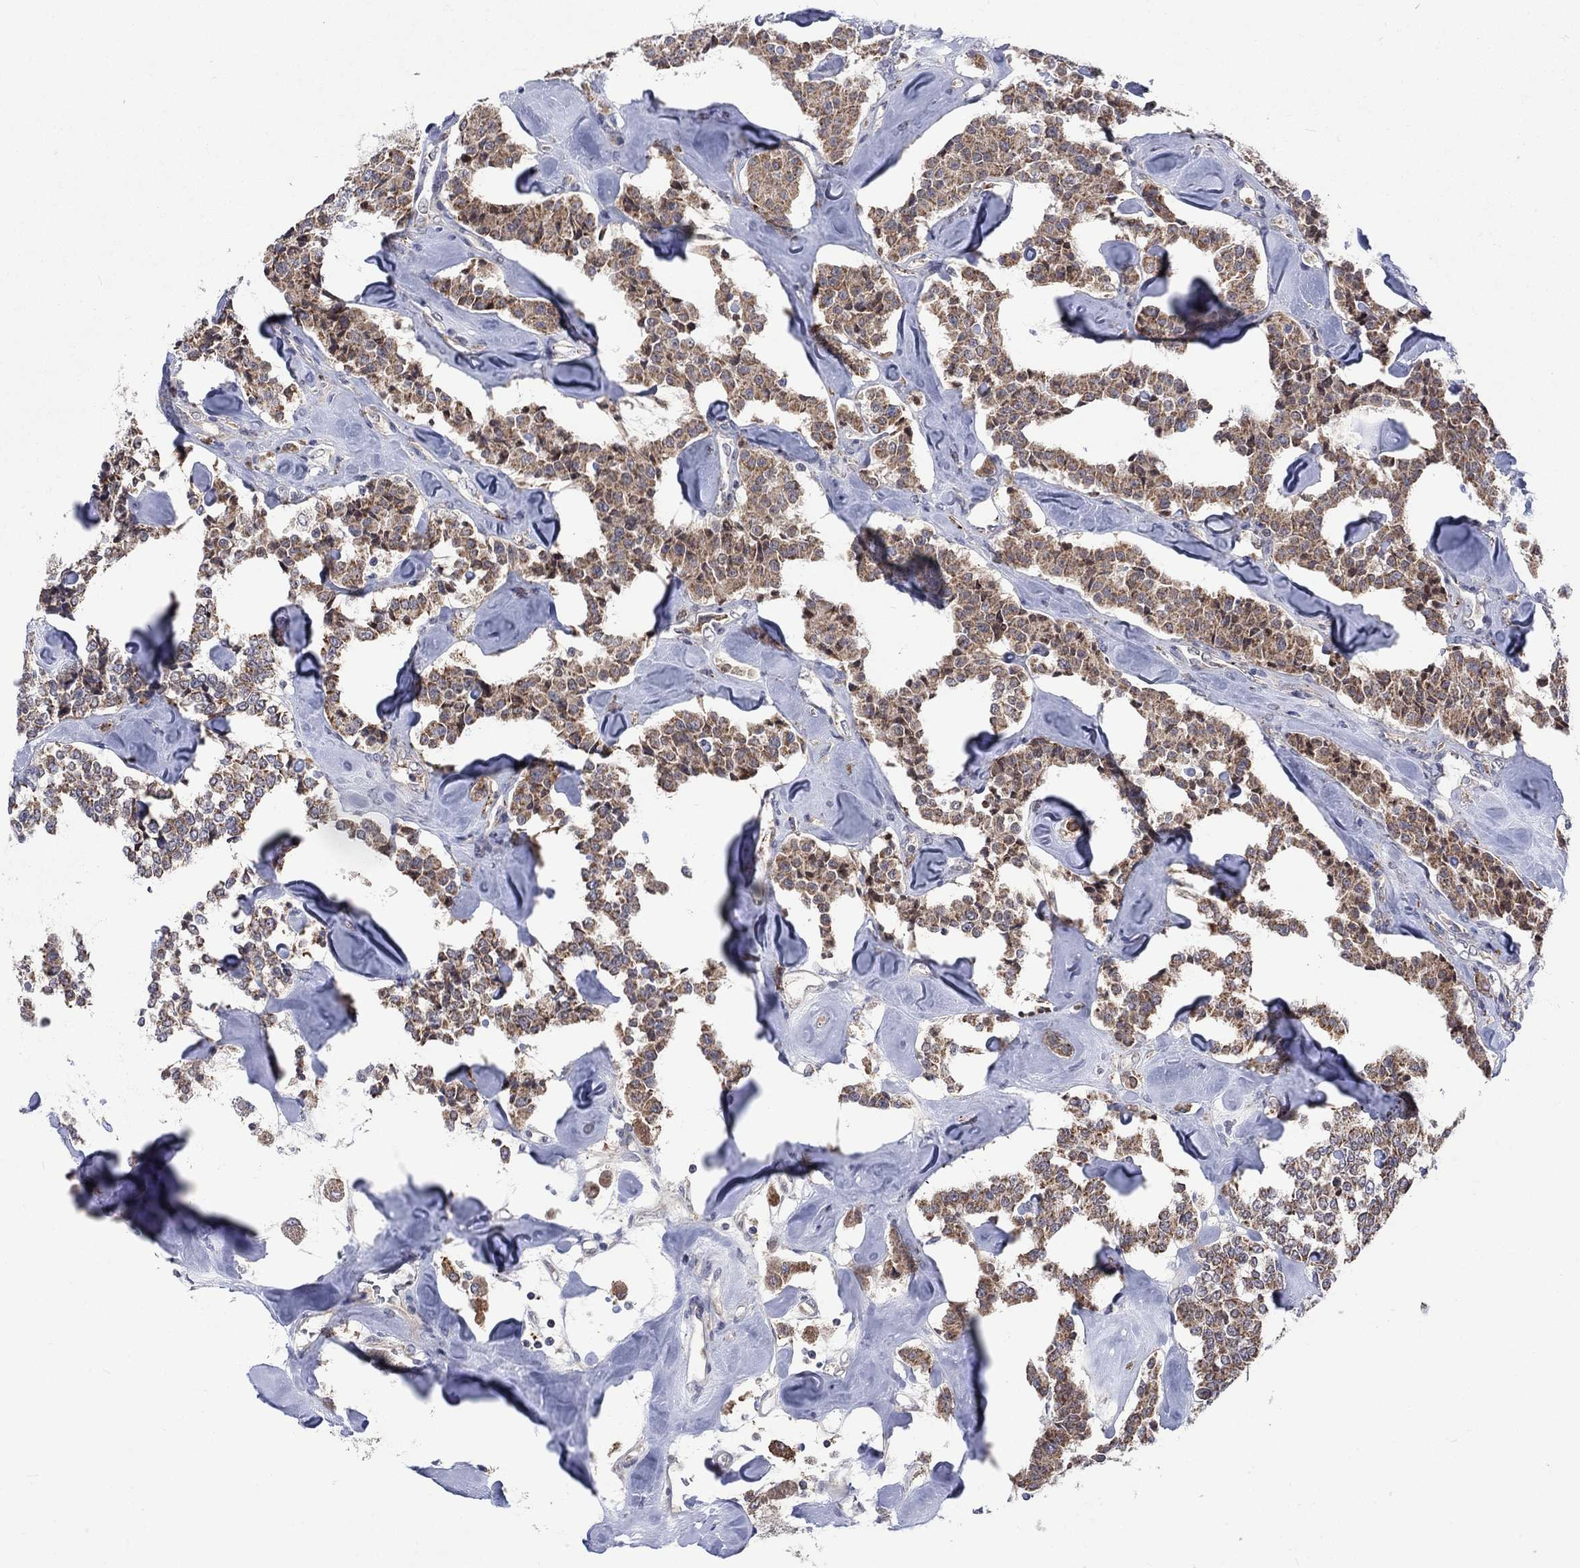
{"staining": {"intensity": "moderate", "quantity": ">75%", "location": "cytoplasmic/membranous"}, "tissue": "carcinoid", "cell_type": "Tumor cells", "image_type": "cancer", "snomed": [{"axis": "morphology", "description": "Carcinoid, malignant, NOS"}, {"axis": "topography", "description": "Pancreas"}], "caption": "Protein expression analysis of carcinoid displays moderate cytoplasmic/membranous positivity in about >75% of tumor cells.", "gene": "SLC35F2", "patient": {"sex": "male", "age": 41}}